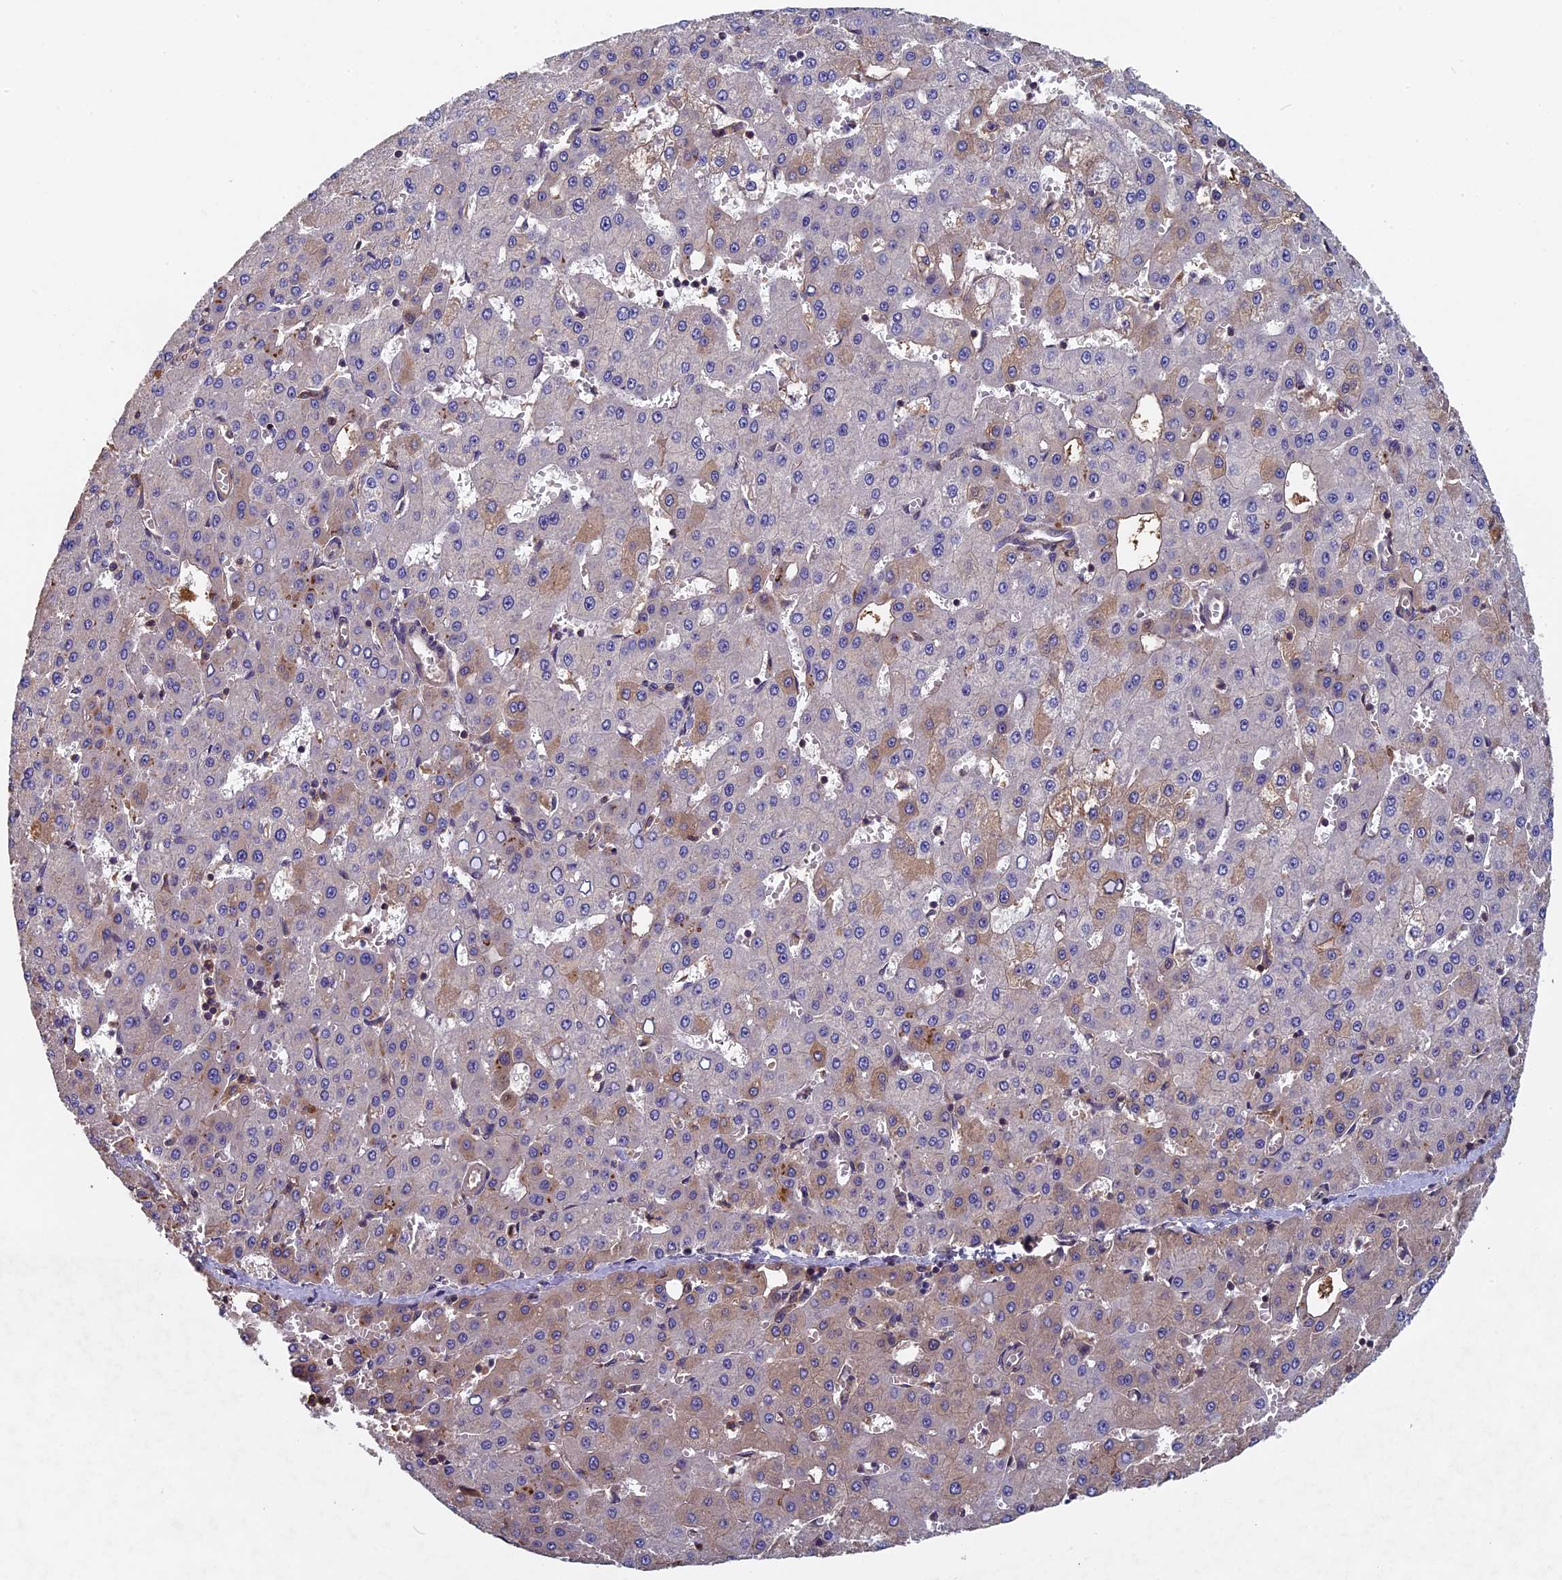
{"staining": {"intensity": "weak", "quantity": "<25%", "location": "cytoplasmic/membranous"}, "tissue": "liver cancer", "cell_type": "Tumor cells", "image_type": "cancer", "snomed": [{"axis": "morphology", "description": "Carcinoma, Hepatocellular, NOS"}, {"axis": "topography", "description": "Liver"}], "caption": "The photomicrograph reveals no significant expression in tumor cells of liver cancer (hepatocellular carcinoma).", "gene": "CCDC153", "patient": {"sex": "male", "age": 47}}